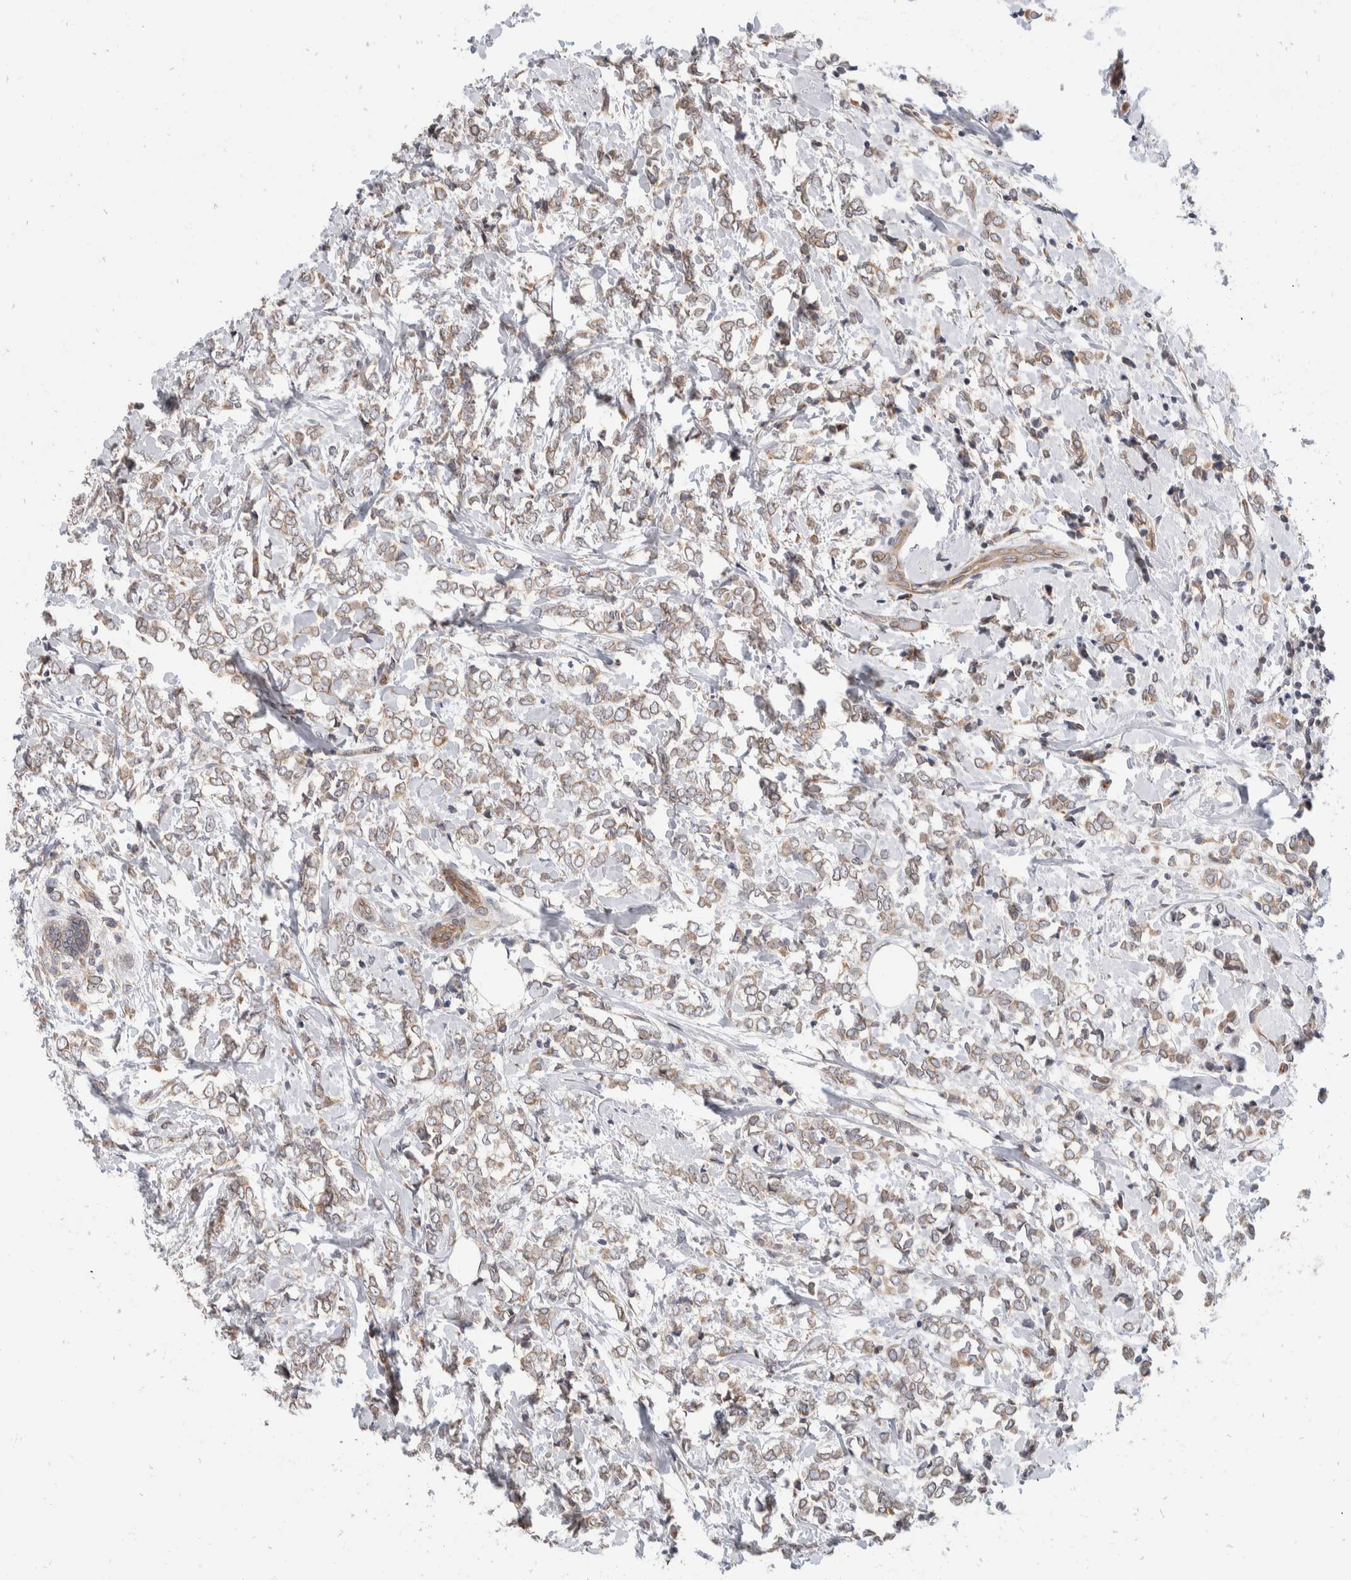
{"staining": {"intensity": "weak", "quantity": ">75%", "location": "cytoplasmic/membranous"}, "tissue": "breast cancer", "cell_type": "Tumor cells", "image_type": "cancer", "snomed": [{"axis": "morphology", "description": "Normal tissue, NOS"}, {"axis": "morphology", "description": "Lobular carcinoma"}, {"axis": "topography", "description": "Breast"}], "caption": "The image exhibits a brown stain indicating the presence of a protein in the cytoplasmic/membranous of tumor cells in breast lobular carcinoma.", "gene": "TMEM245", "patient": {"sex": "female", "age": 47}}